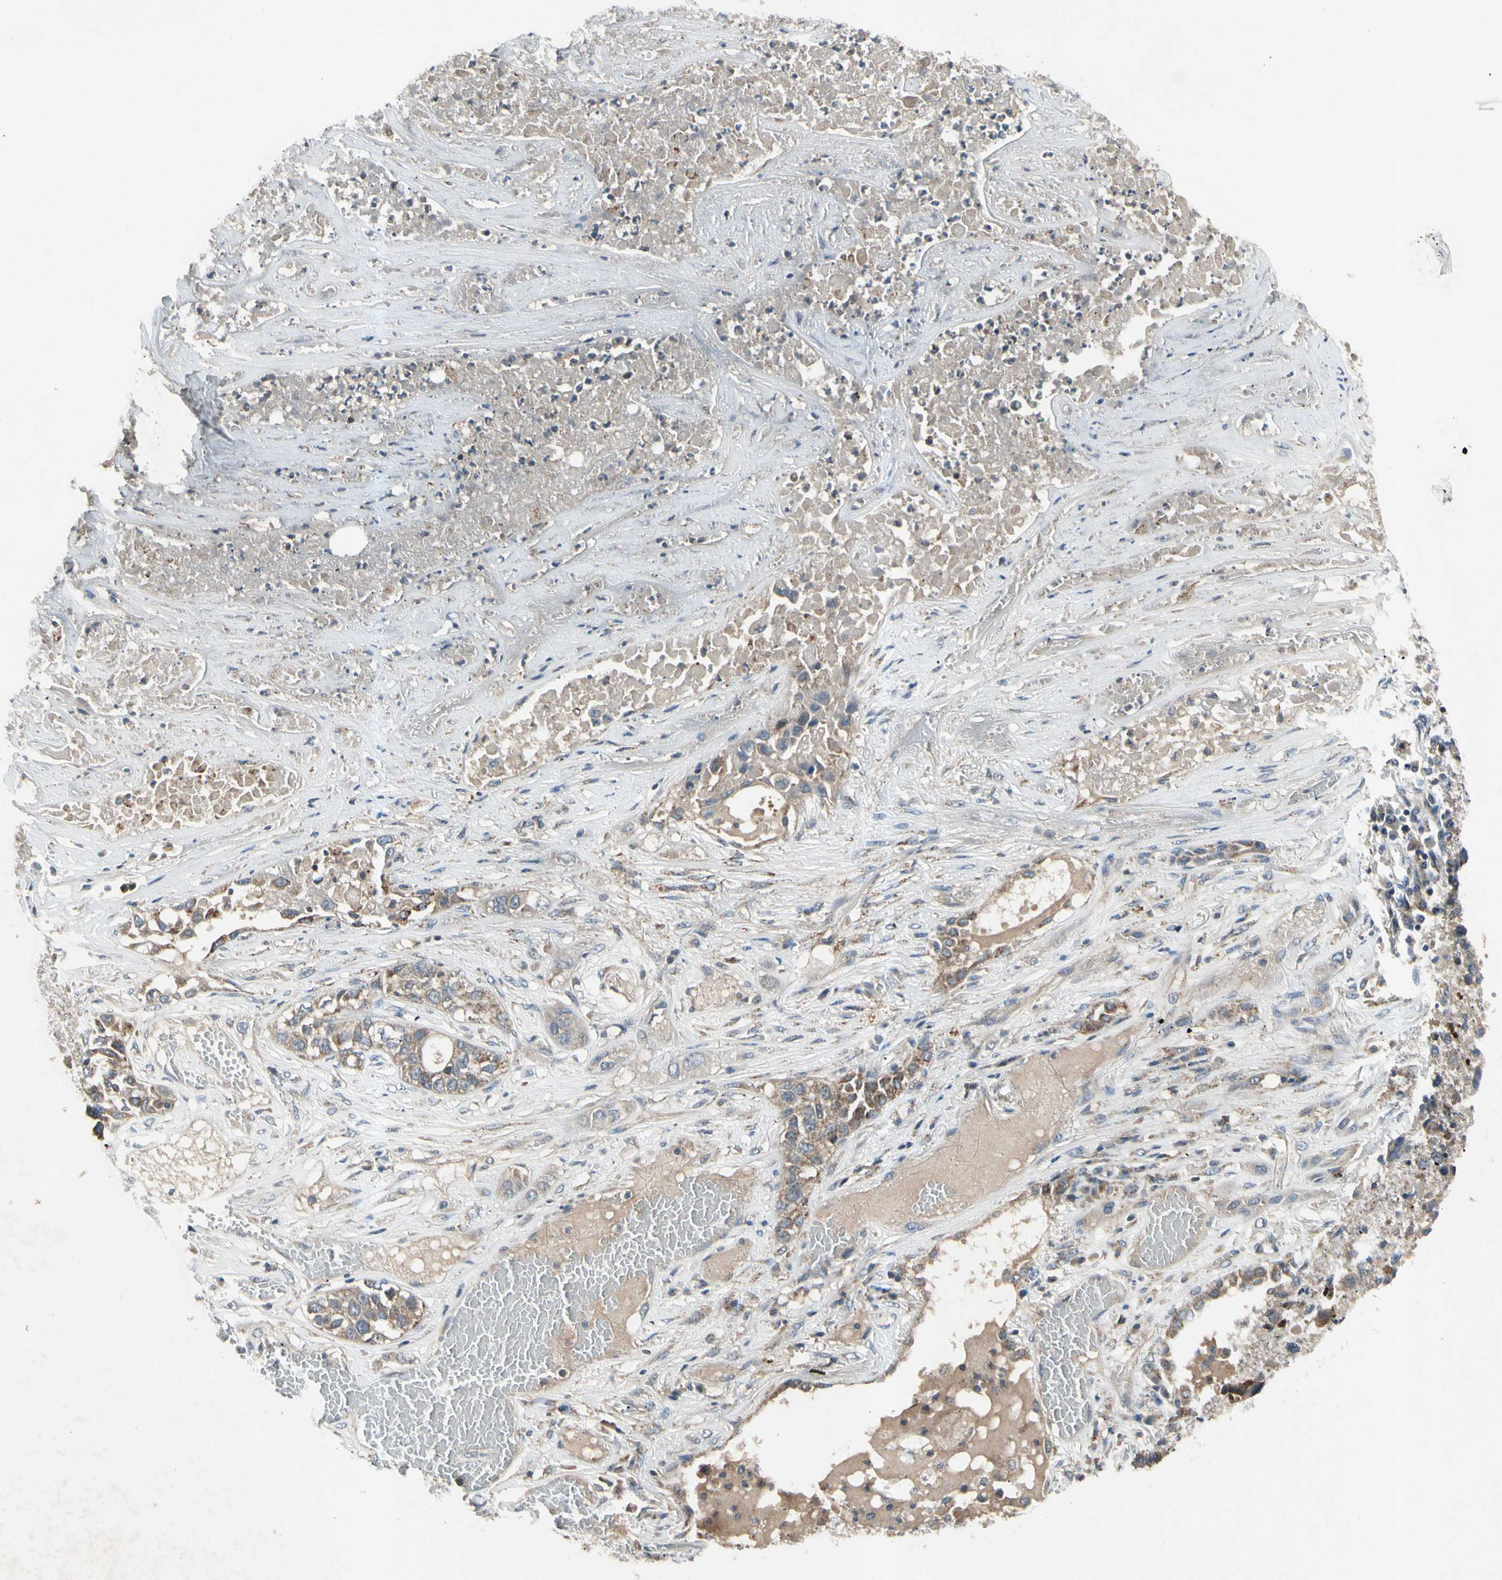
{"staining": {"intensity": "moderate", "quantity": ">75%", "location": "cytoplasmic/membranous"}, "tissue": "lung cancer", "cell_type": "Tumor cells", "image_type": "cancer", "snomed": [{"axis": "morphology", "description": "Squamous cell carcinoma, NOS"}, {"axis": "topography", "description": "Lung"}], "caption": "This is a histology image of immunohistochemistry (IHC) staining of squamous cell carcinoma (lung), which shows moderate staining in the cytoplasmic/membranous of tumor cells.", "gene": "NMI", "patient": {"sex": "male", "age": 71}}